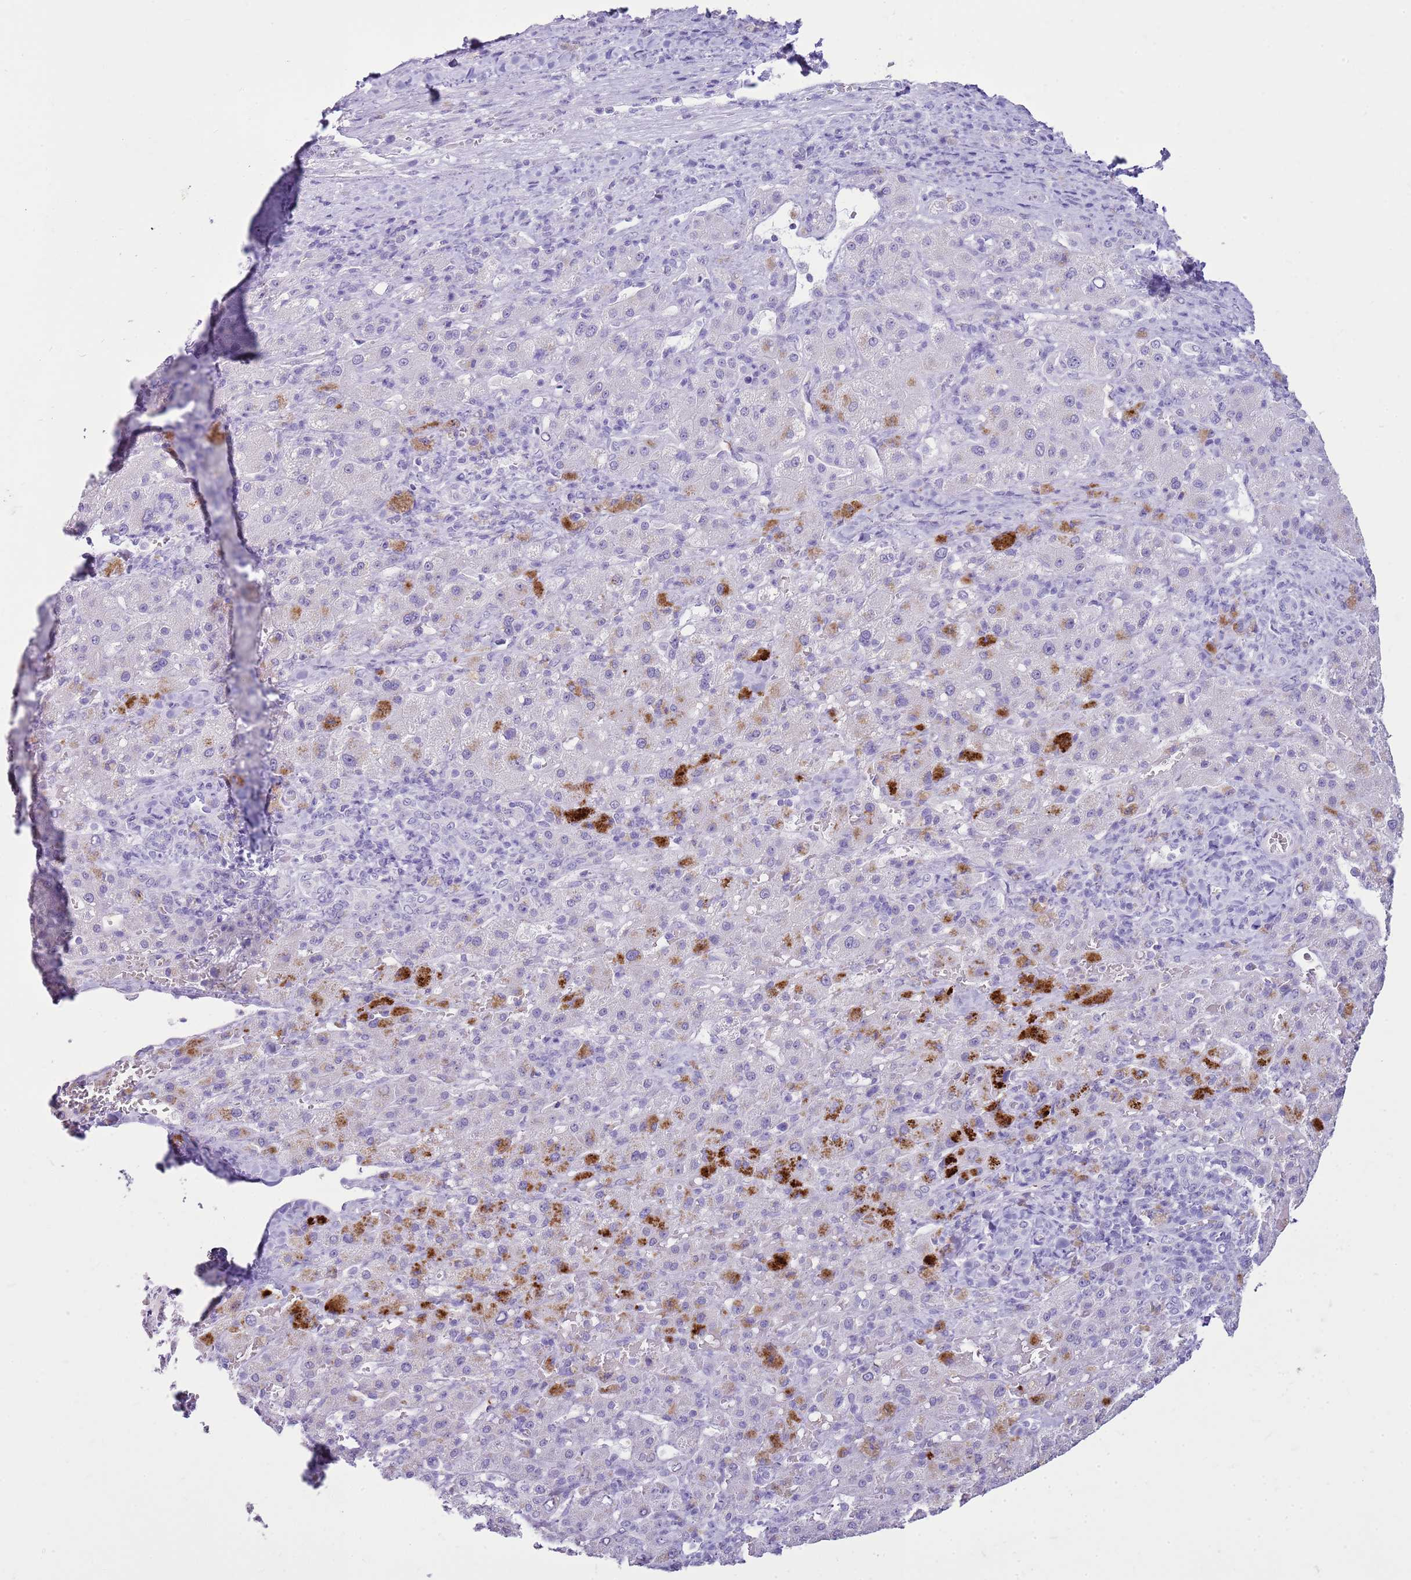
{"staining": {"intensity": "negative", "quantity": "none", "location": "none"}, "tissue": "liver cancer", "cell_type": "Tumor cells", "image_type": "cancer", "snomed": [{"axis": "morphology", "description": "Carcinoma, Hepatocellular, NOS"}, {"axis": "topography", "description": "Liver"}], "caption": "There is no significant positivity in tumor cells of liver cancer.", "gene": "CA8", "patient": {"sex": "female", "age": 58}}